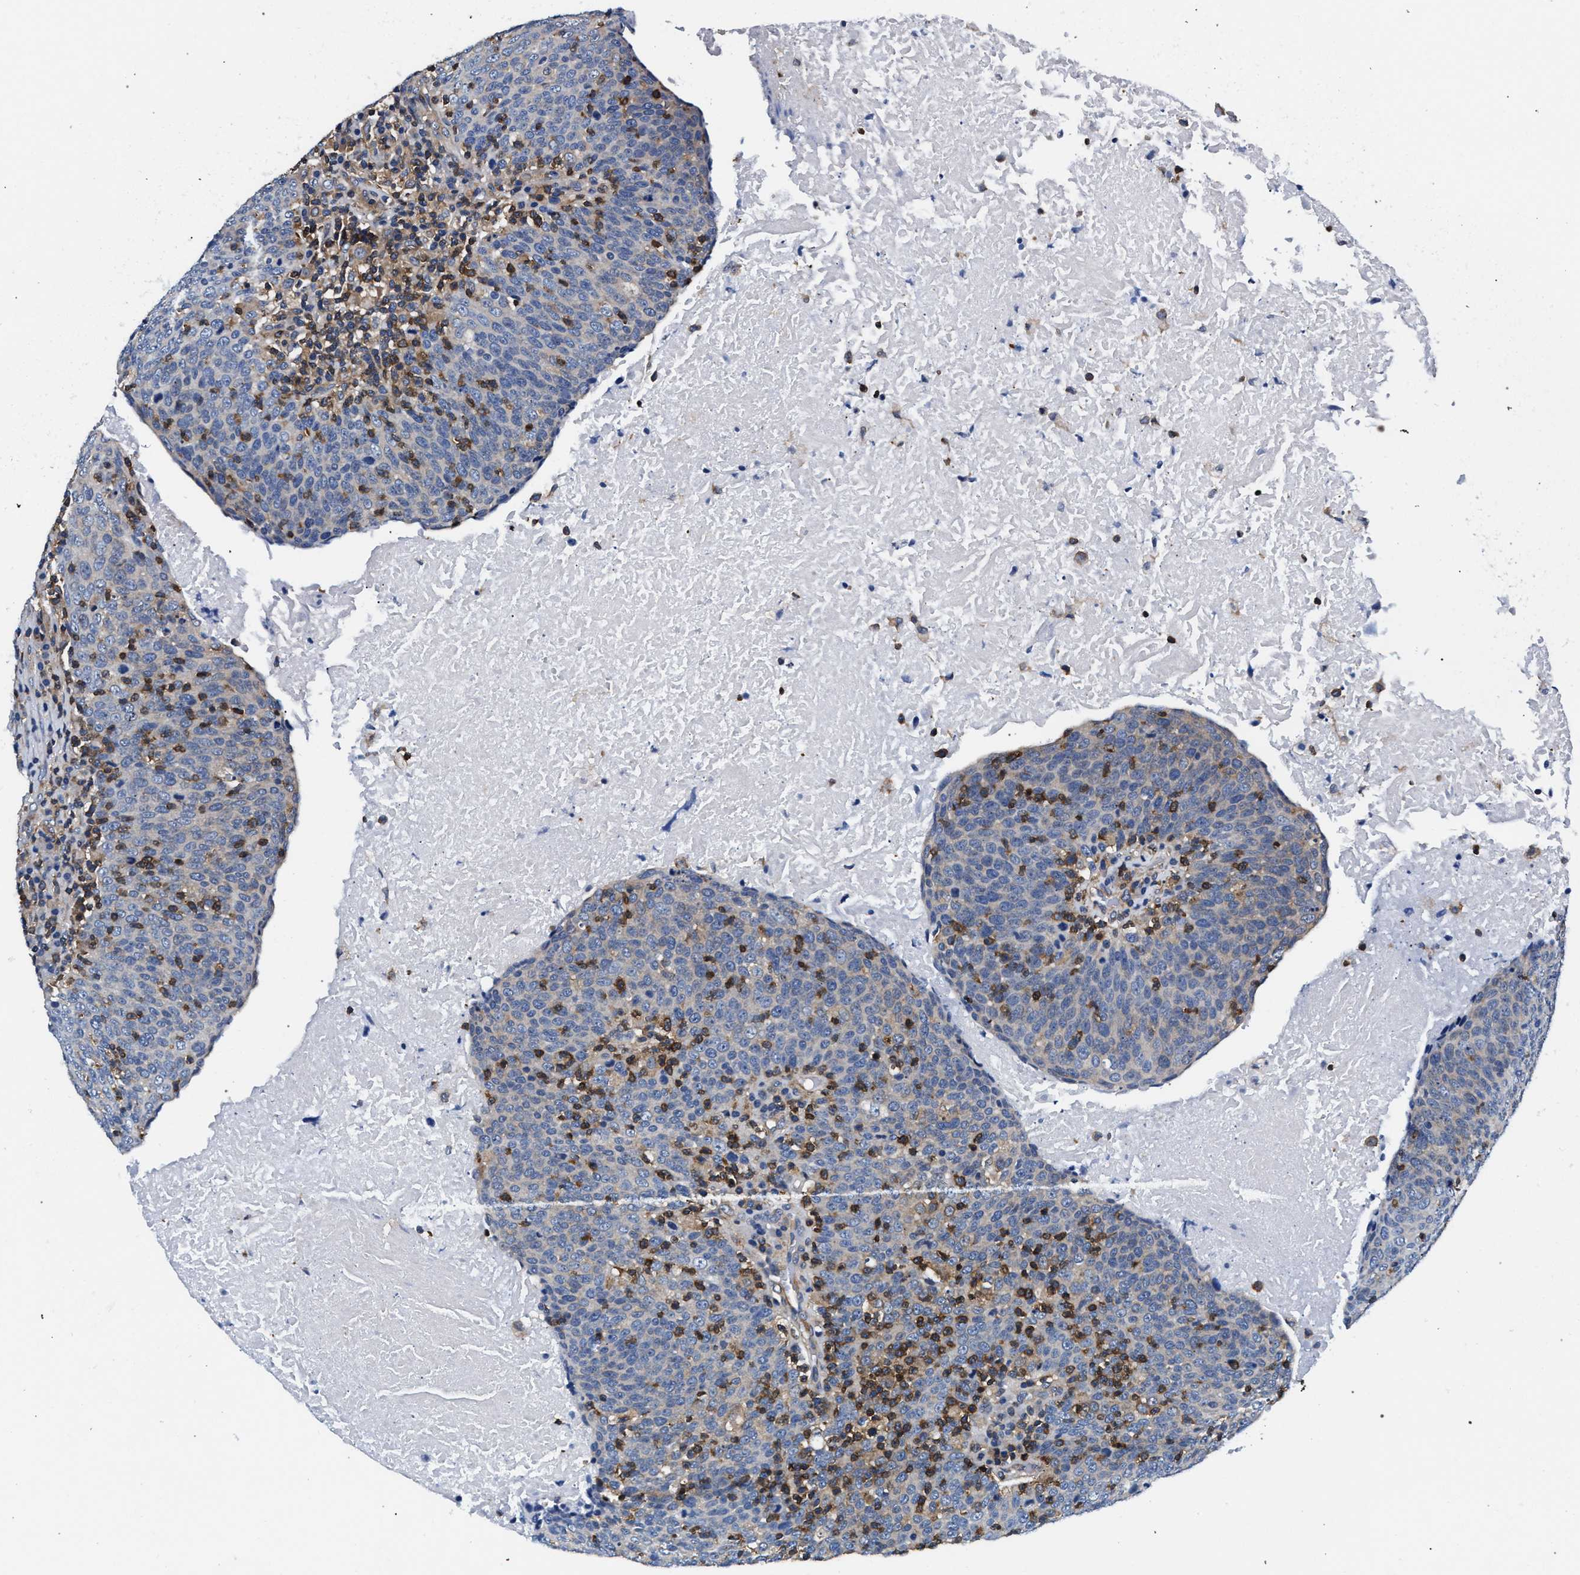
{"staining": {"intensity": "negative", "quantity": "none", "location": "none"}, "tissue": "head and neck cancer", "cell_type": "Tumor cells", "image_type": "cancer", "snomed": [{"axis": "morphology", "description": "Squamous cell carcinoma, NOS"}, {"axis": "morphology", "description": "Squamous cell carcinoma, metastatic, NOS"}, {"axis": "topography", "description": "Lymph node"}, {"axis": "topography", "description": "Head-Neck"}], "caption": "There is no significant expression in tumor cells of metastatic squamous cell carcinoma (head and neck).", "gene": "LASP1", "patient": {"sex": "male", "age": 62}}